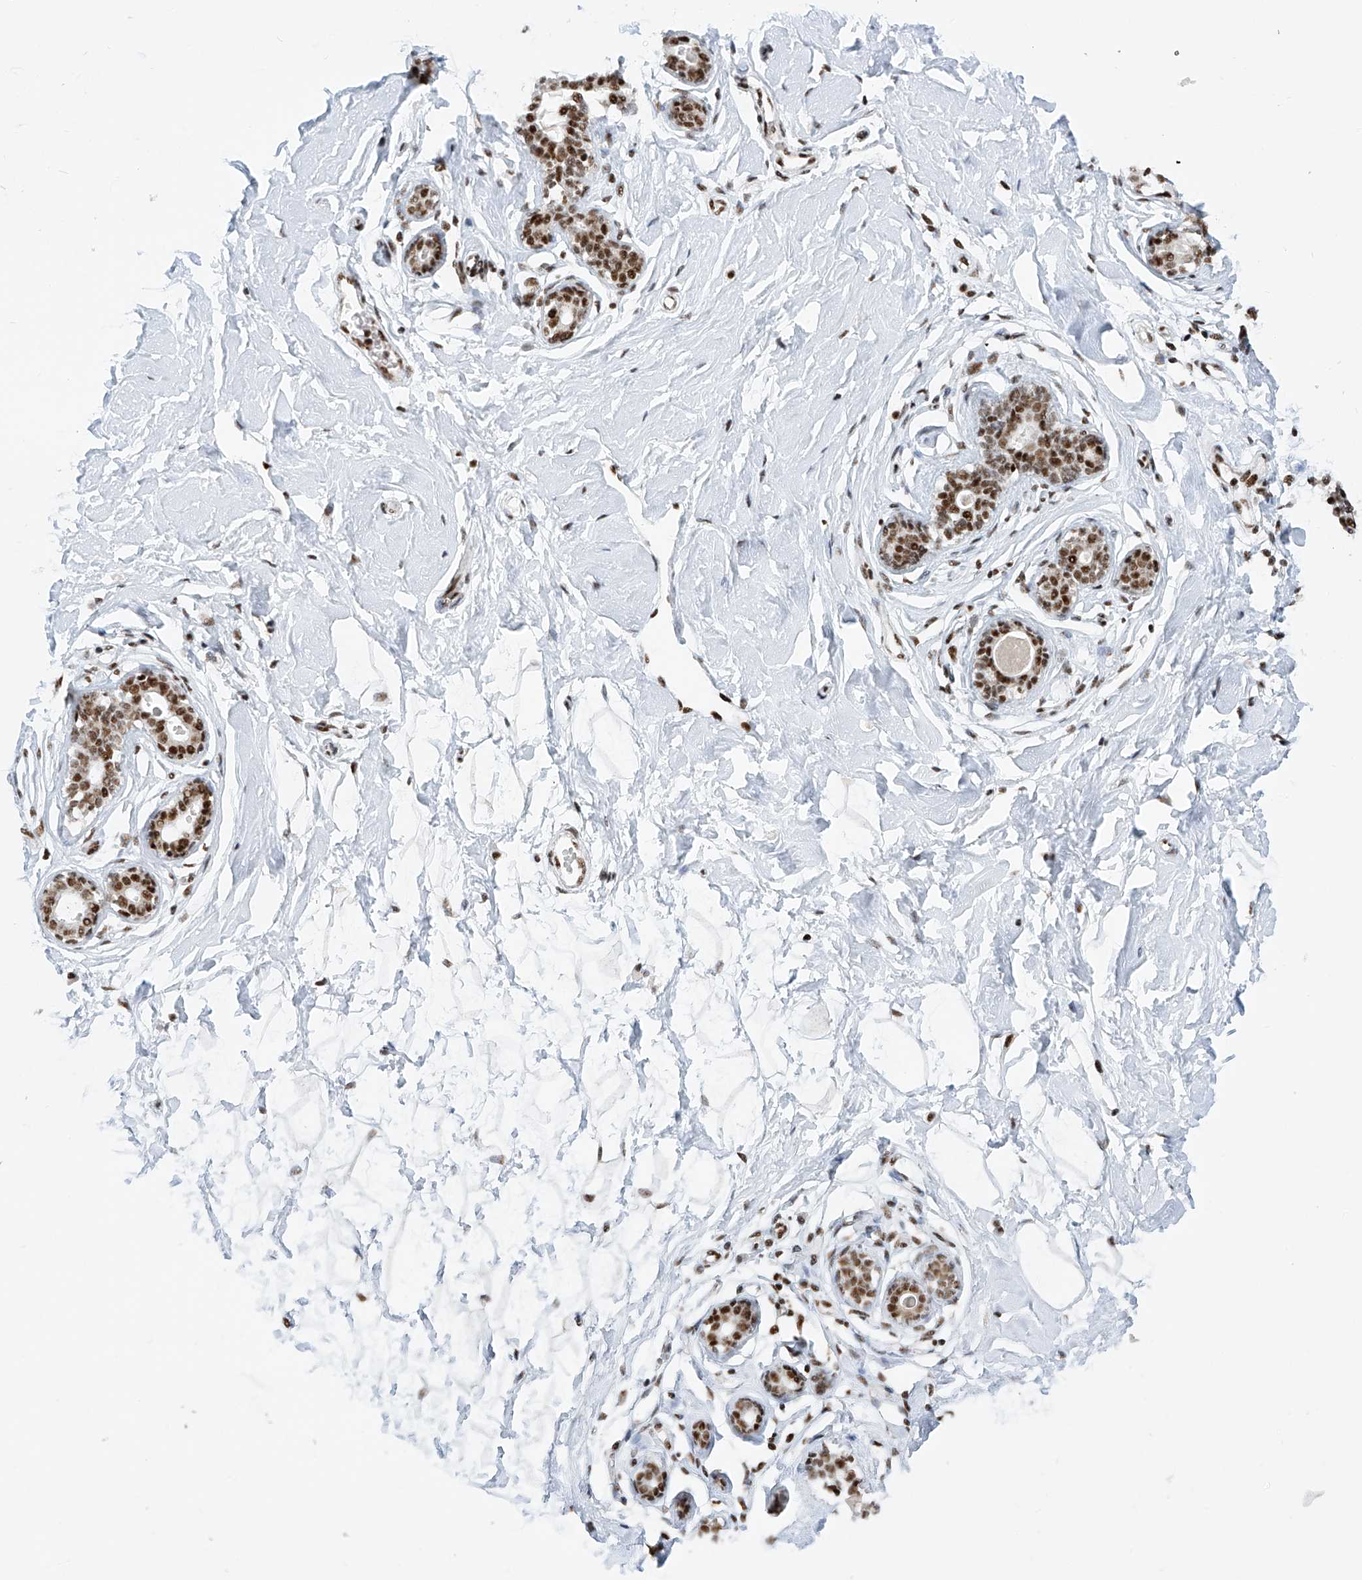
{"staining": {"intensity": "moderate", "quantity": "<25%", "location": "nuclear"}, "tissue": "breast", "cell_type": "Adipocytes", "image_type": "normal", "snomed": [{"axis": "morphology", "description": "Normal tissue, NOS"}, {"axis": "morphology", "description": "Adenoma, NOS"}, {"axis": "topography", "description": "Breast"}], "caption": "Protein expression analysis of unremarkable human breast reveals moderate nuclear positivity in about <25% of adipocytes.", "gene": "TAF4", "patient": {"sex": "female", "age": 23}}